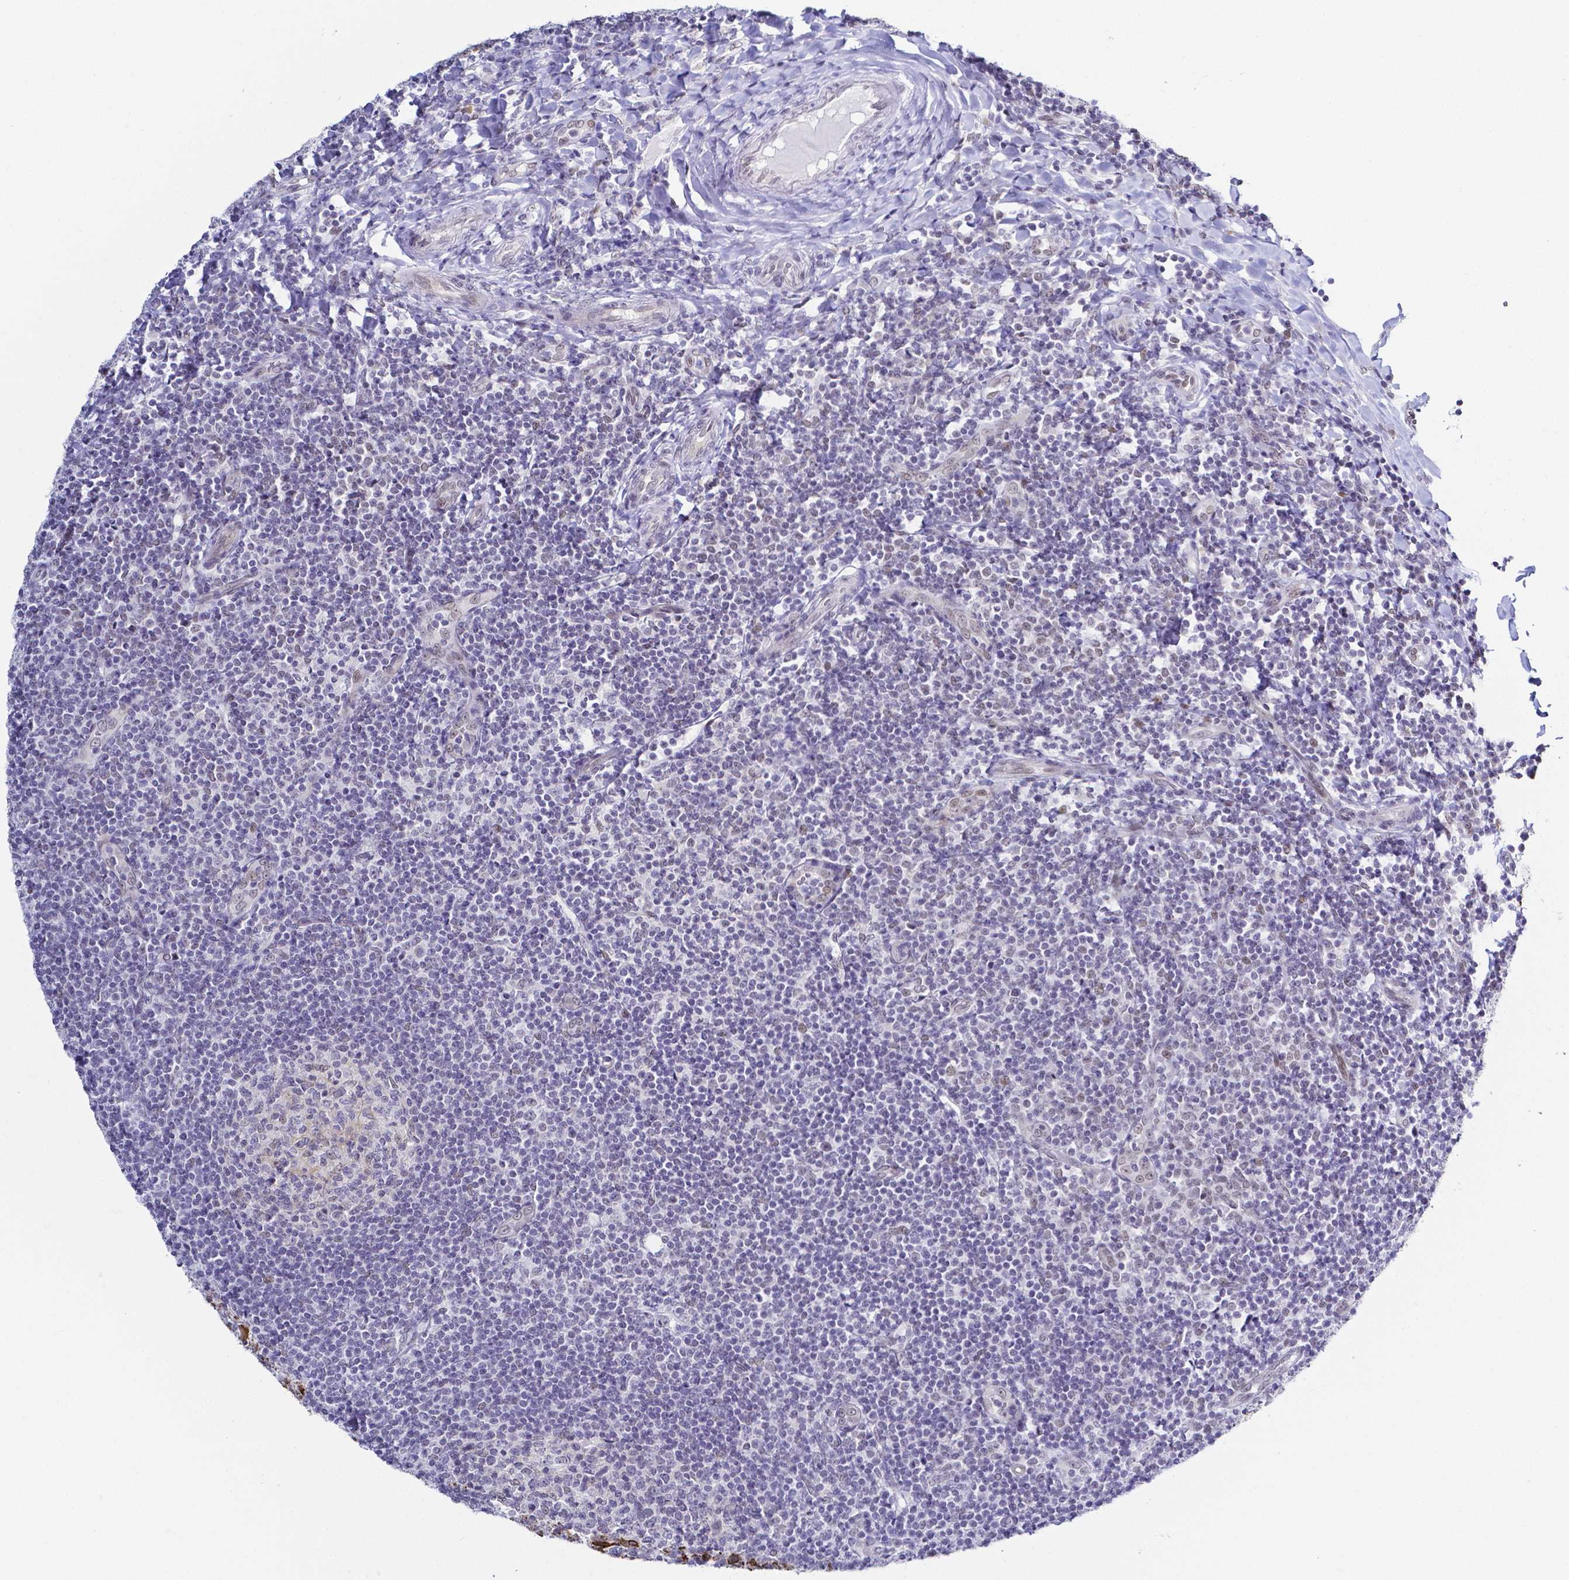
{"staining": {"intensity": "negative", "quantity": "none", "location": "none"}, "tissue": "tonsil", "cell_type": "Germinal center cells", "image_type": "normal", "snomed": [{"axis": "morphology", "description": "Normal tissue, NOS"}, {"axis": "topography", "description": "Tonsil"}], "caption": "The histopathology image exhibits no significant positivity in germinal center cells of tonsil. (Stains: DAB (3,3'-diaminobenzidine) immunohistochemistry (IHC) with hematoxylin counter stain, Microscopy: brightfield microscopy at high magnification).", "gene": "FAM83G", "patient": {"sex": "female", "age": 10}}